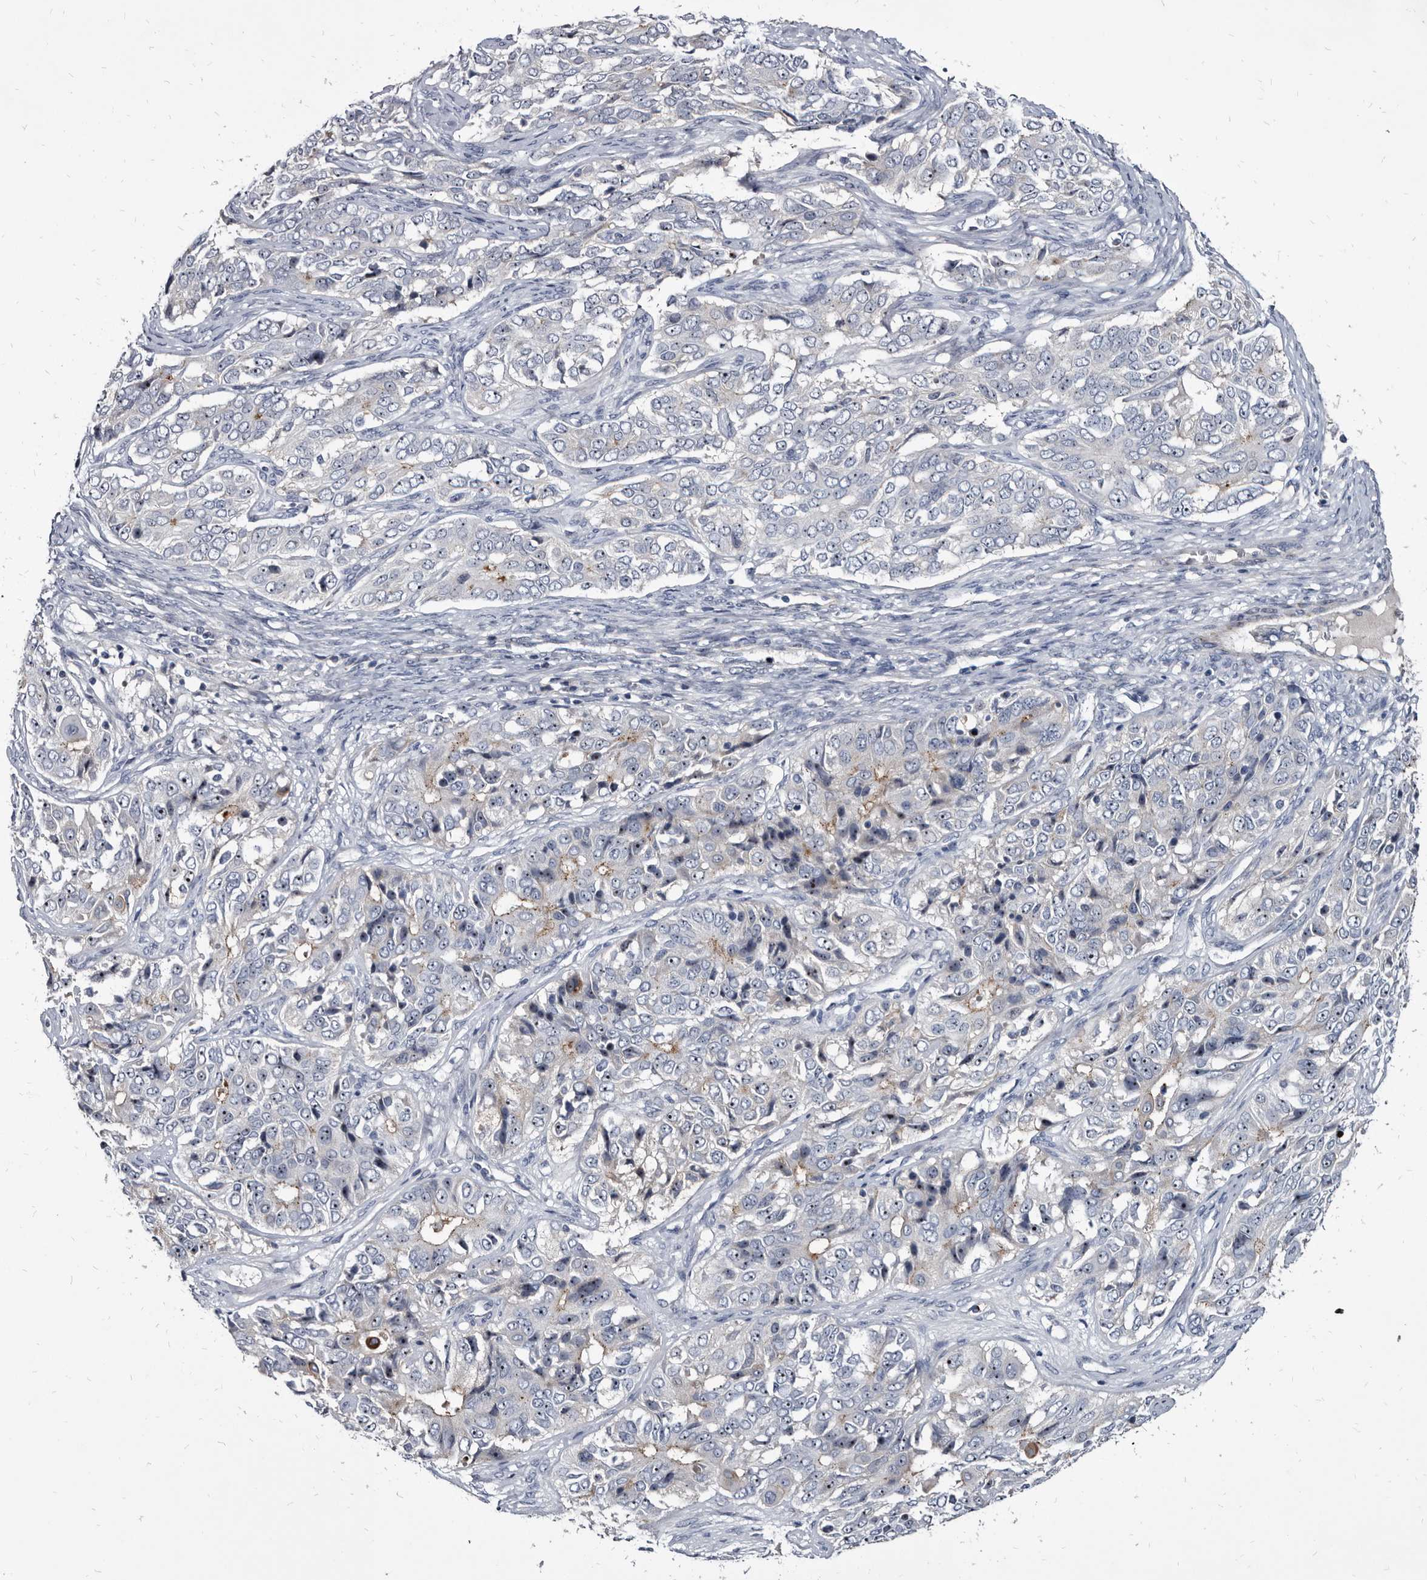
{"staining": {"intensity": "negative", "quantity": "none", "location": "none"}, "tissue": "ovarian cancer", "cell_type": "Tumor cells", "image_type": "cancer", "snomed": [{"axis": "morphology", "description": "Carcinoma, endometroid"}, {"axis": "topography", "description": "Ovary"}], "caption": "There is no significant expression in tumor cells of ovarian cancer.", "gene": "PRSS8", "patient": {"sex": "female", "age": 51}}